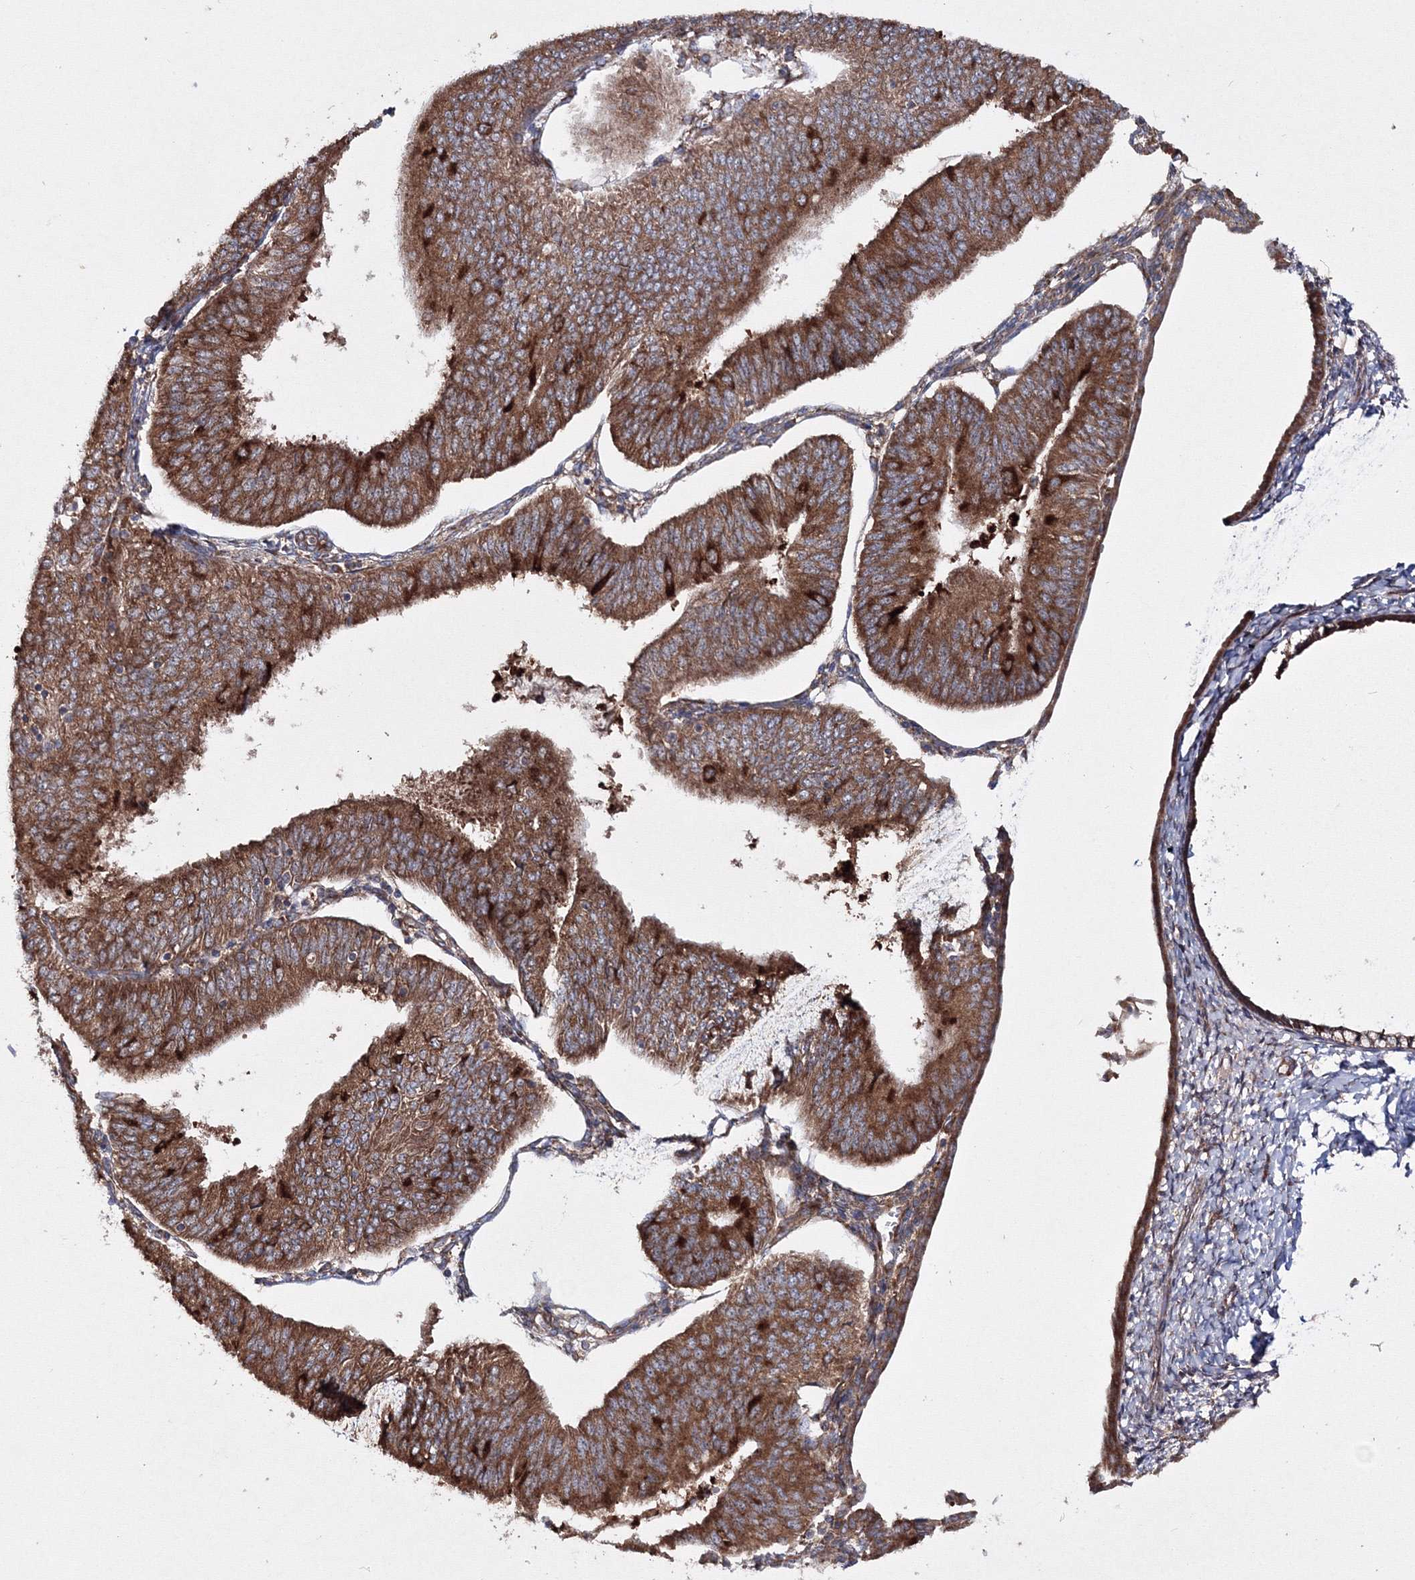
{"staining": {"intensity": "strong", "quantity": ">75%", "location": "cytoplasmic/membranous"}, "tissue": "endometrial cancer", "cell_type": "Tumor cells", "image_type": "cancer", "snomed": [{"axis": "morphology", "description": "Adenocarcinoma, NOS"}, {"axis": "topography", "description": "Endometrium"}], "caption": "Endometrial cancer (adenocarcinoma) tissue displays strong cytoplasmic/membranous positivity in about >75% of tumor cells", "gene": "PEX13", "patient": {"sex": "female", "age": 58}}